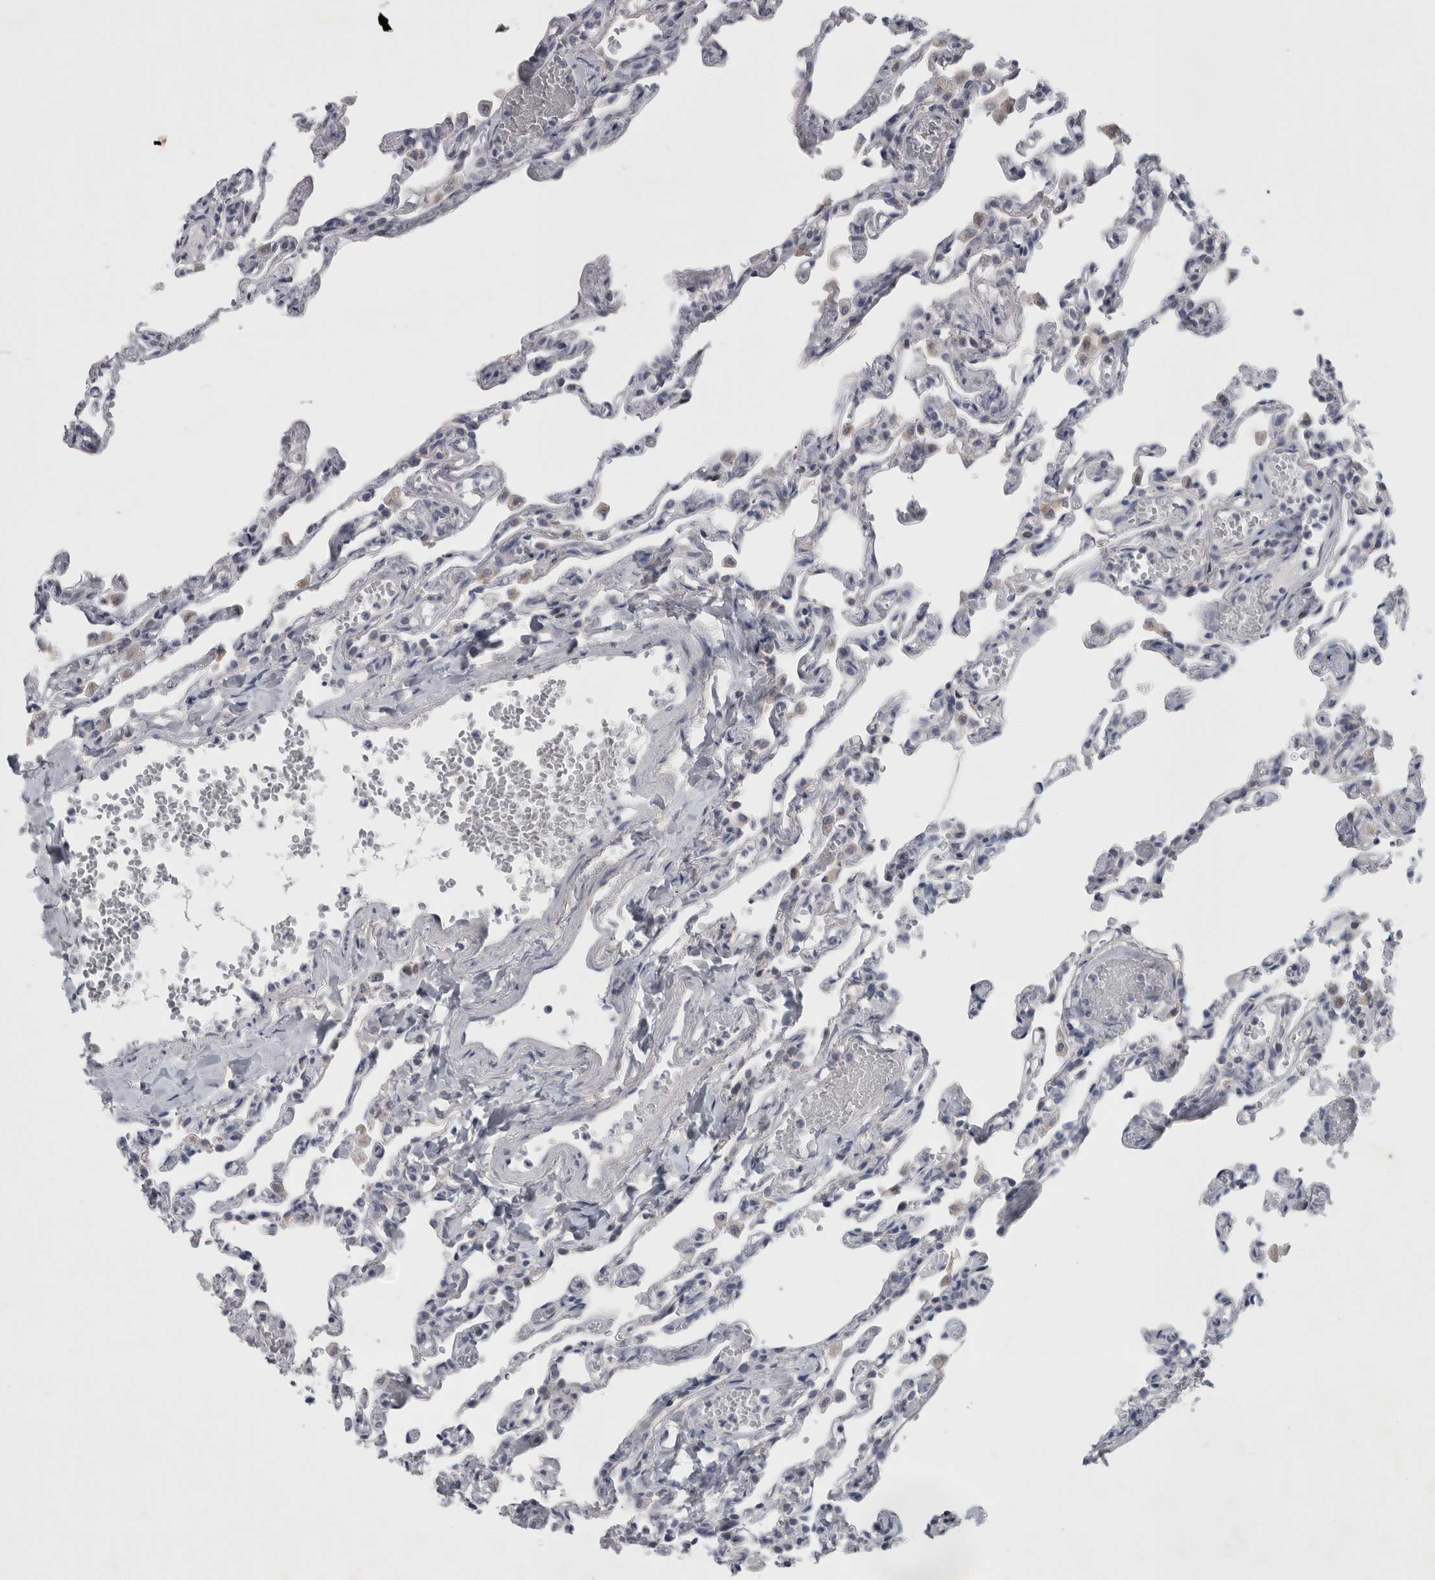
{"staining": {"intensity": "negative", "quantity": "none", "location": "none"}, "tissue": "lung", "cell_type": "Alveolar cells", "image_type": "normal", "snomed": [{"axis": "morphology", "description": "Normal tissue, NOS"}, {"axis": "topography", "description": "Lung"}], "caption": "Photomicrograph shows no significant protein positivity in alveolar cells of unremarkable lung.", "gene": "FXYD7", "patient": {"sex": "male", "age": 21}}